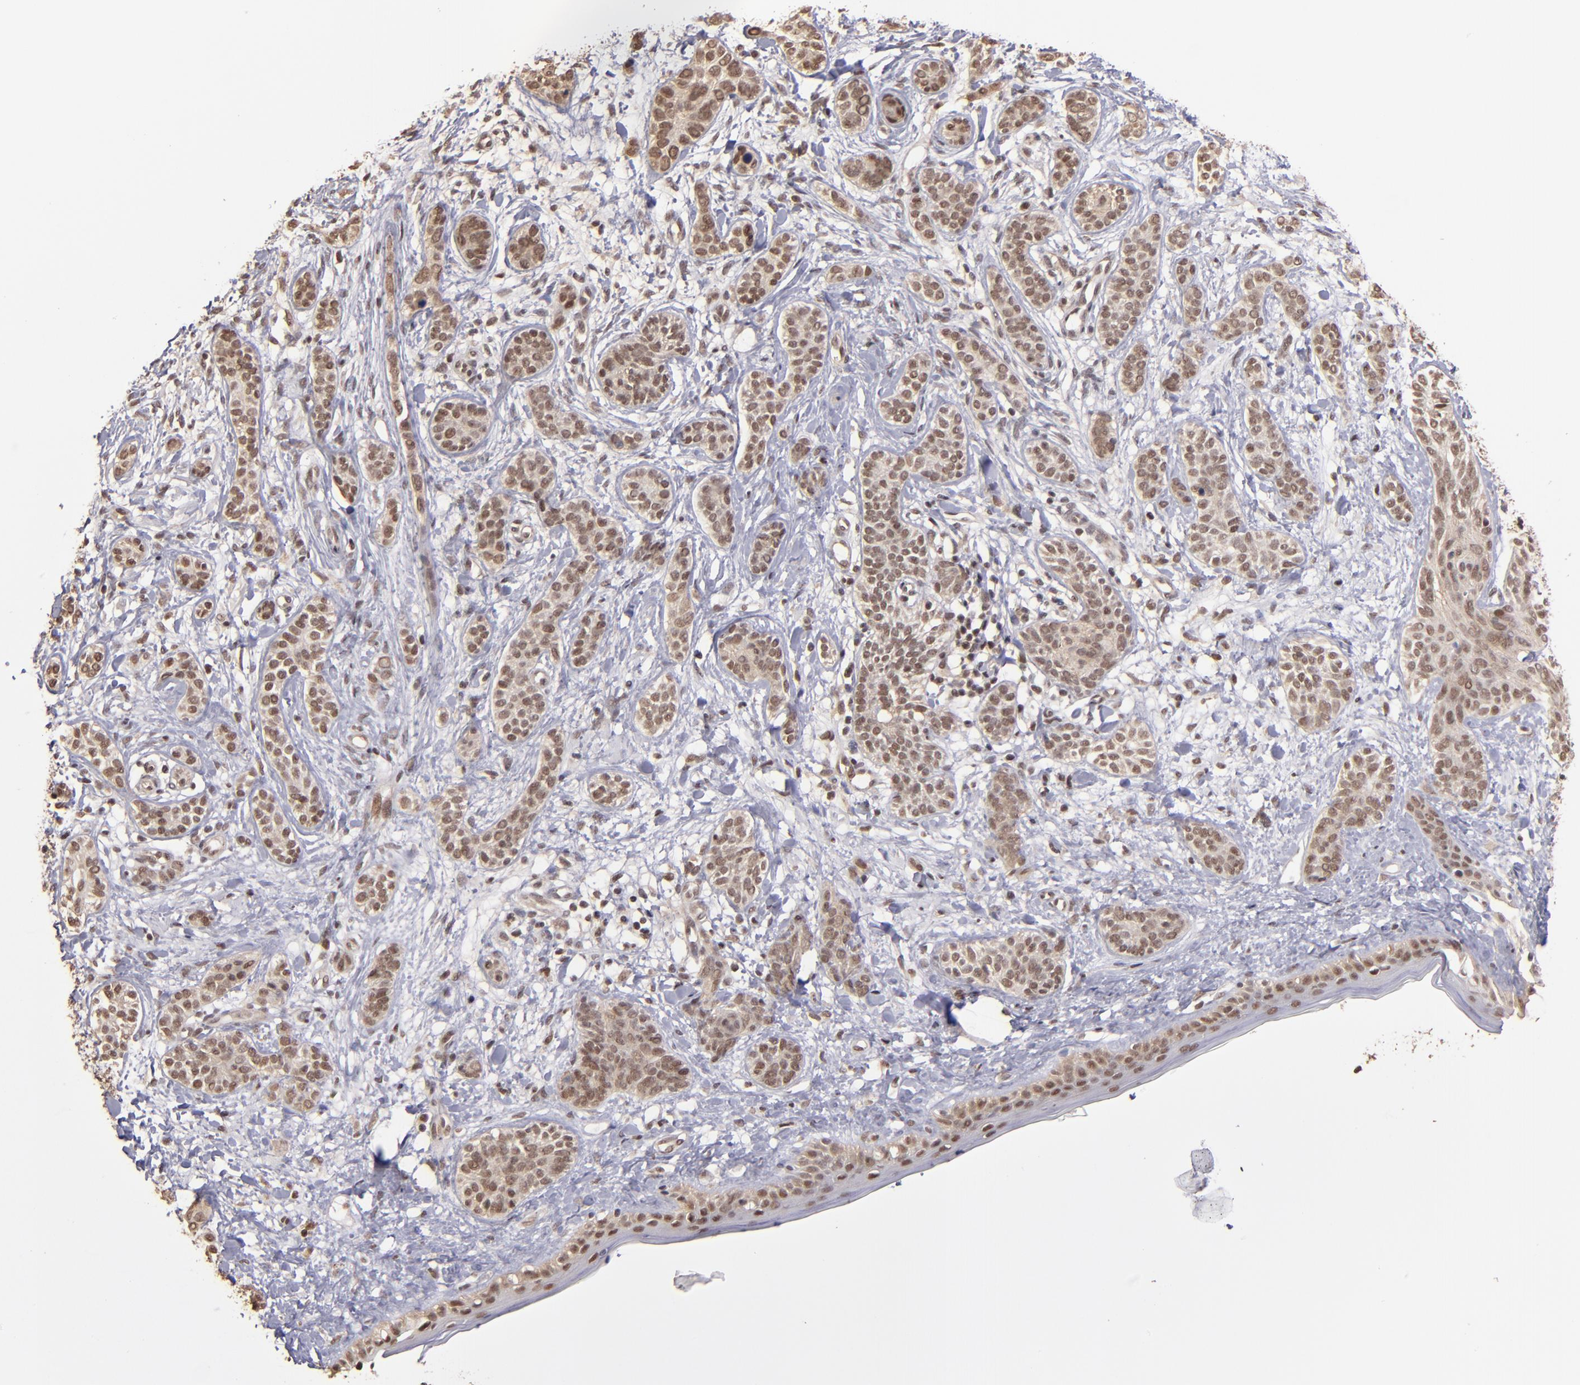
{"staining": {"intensity": "weak", "quantity": ">75%", "location": "nuclear"}, "tissue": "skin cancer", "cell_type": "Tumor cells", "image_type": "cancer", "snomed": [{"axis": "morphology", "description": "Normal tissue, NOS"}, {"axis": "morphology", "description": "Basal cell carcinoma"}, {"axis": "topography", "description": "Skin"}], "caption": "IHC staining of basal cell carcinoma (skin), which exhibits low levels of weak nuclear staining in approximately >75% of tumor cells indicating weak nuclear protein expression. The staining was performed using DAB (brown) for protein detection and nuclei were counterstained in hematoxylin (blue).", "gene": "TERF2", "patient": {"sex": "male", "age": 63}}